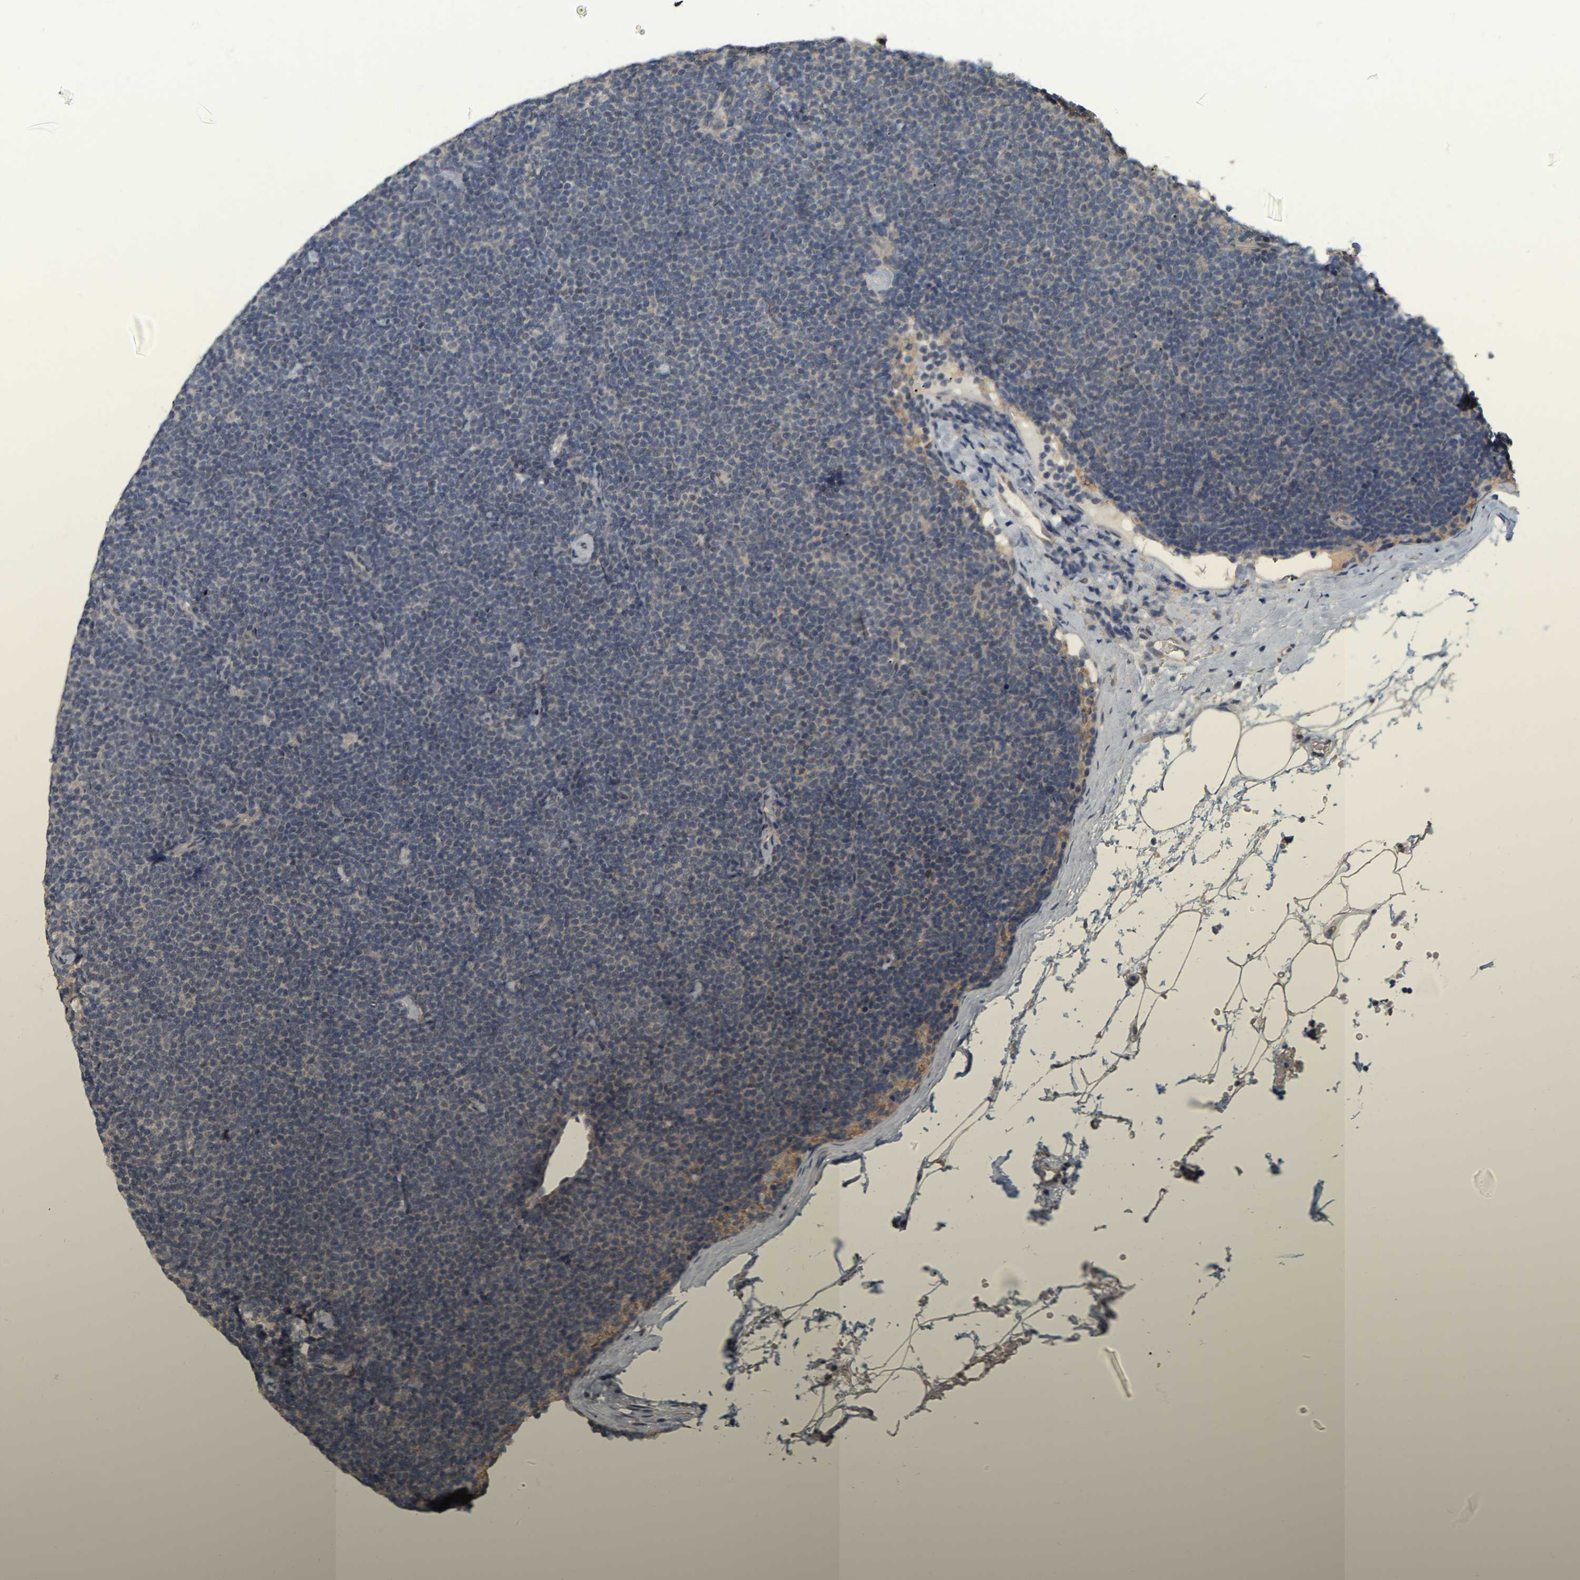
{"staining": {"intensity": "moderate", "quantity": "<25%", "location": "cytoplasmic/membranous"}, "tissue": "lymphoma", "cell_type": "Tumor cells", "image_type": "cancer", "snomed": [{"axis": "morphology", "description": "Malignant lymphoma, non-Hodgkin's type, Low grade"}, {"axis": "topography", "description": "Lymph node"}], "caption": "Tumor cells demonstrate moderate cytoplasmic/membranous positivity in about <25% of cells in low-grade malignant lymphoma, non-Hodgkin's type. (DAB = brown stain, brightfield microscopy at high magnification).", "gene": "RUVBL1", "patient": {"sex": "female", "age": 53}}